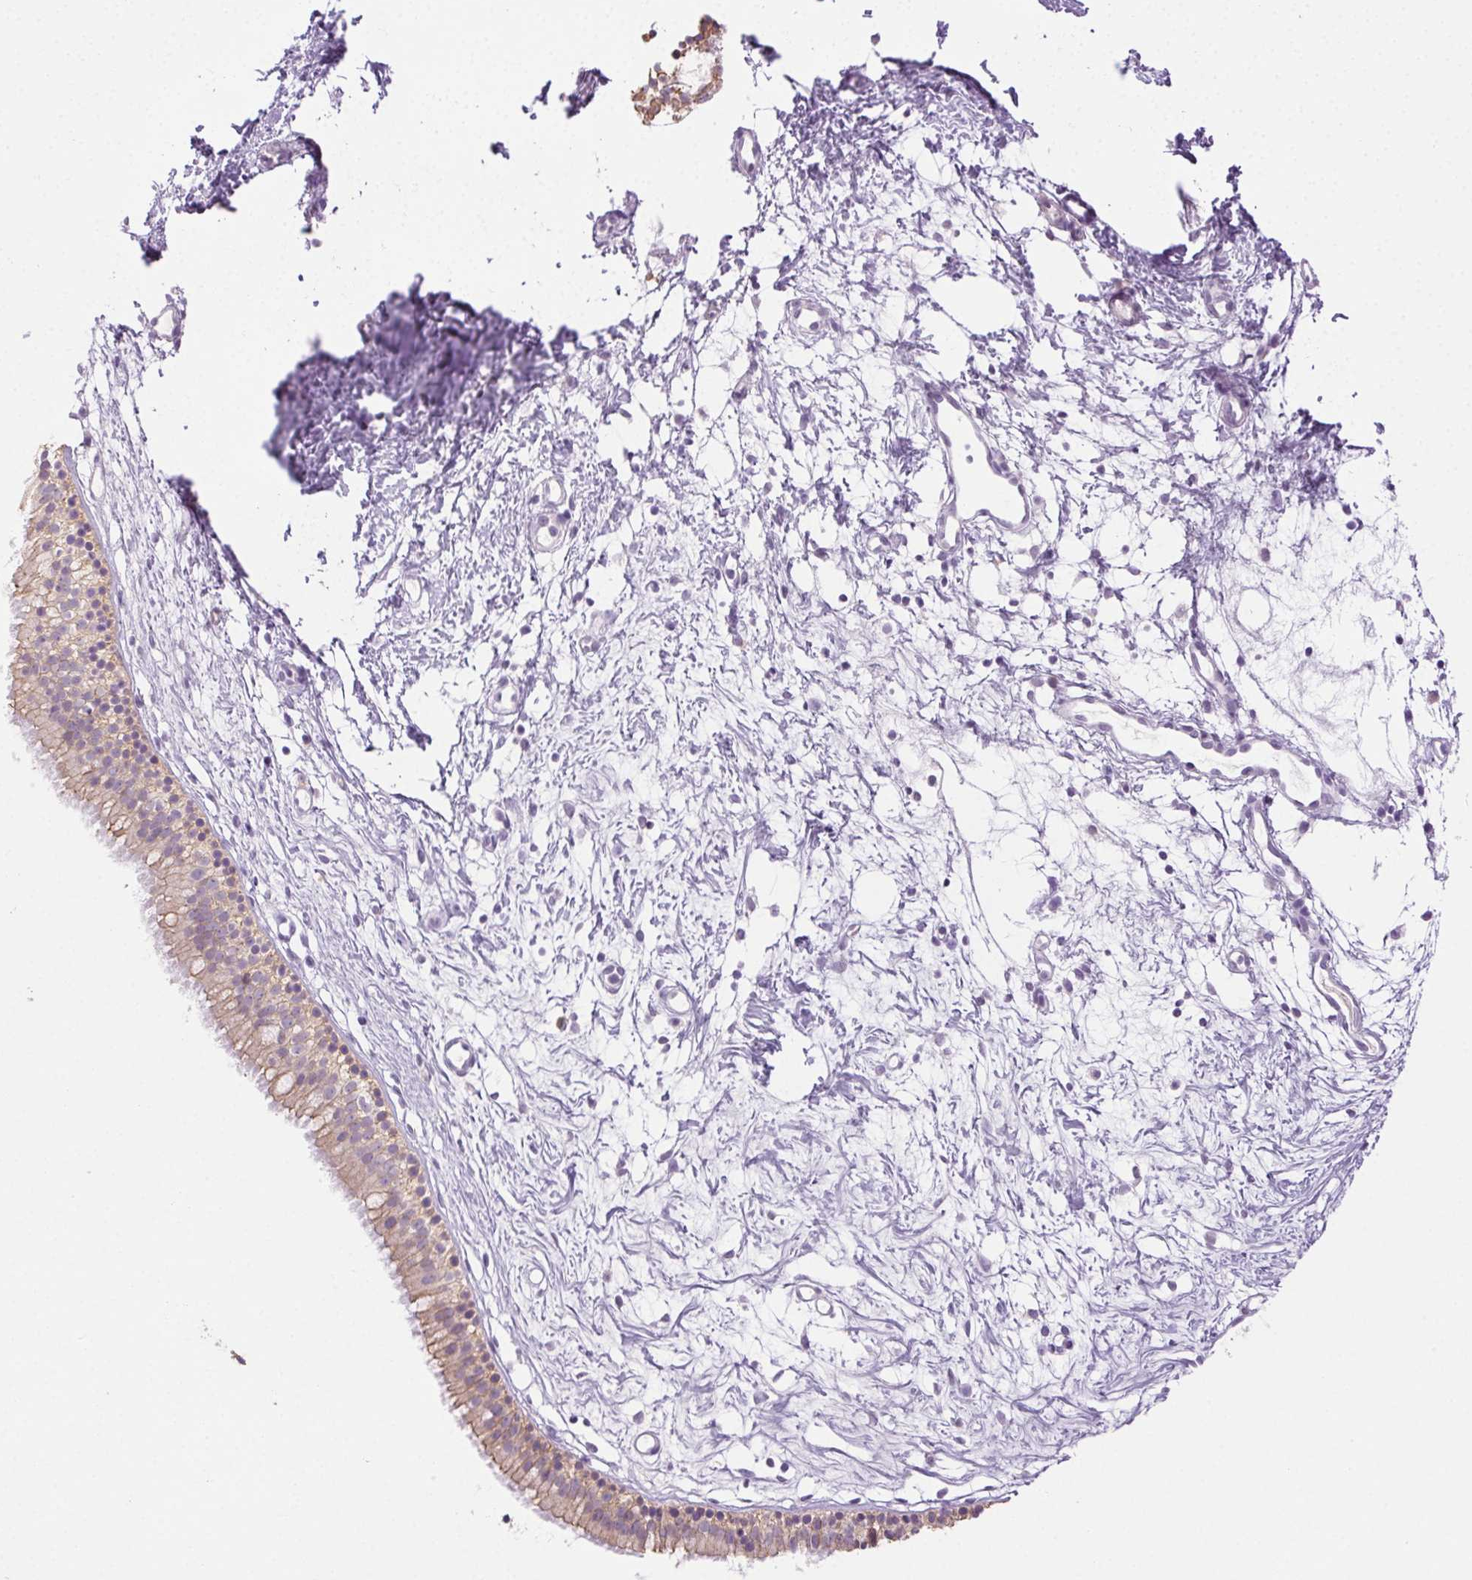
{"staining": {"intensity": "weak", "quantity": "<25%", "location": "cytoplasmic/membranous"}, "tissue": "nasopharynx", "cell_type": "Respiratory epithelial cells", "image_type": "normal", "snomed": [{"axis": "morphology", "description": "Normal tissue, NOS"}, {"axis": "topography", "description": "Nasopharynx"}], "caption": "Immunohistochemistry (IHC) of normal human nasopharynx demonstrates no positivity in respiratory epithelial cells.", "gene": "CLDN10", "patient": {"sex": "male", "age": 58}}